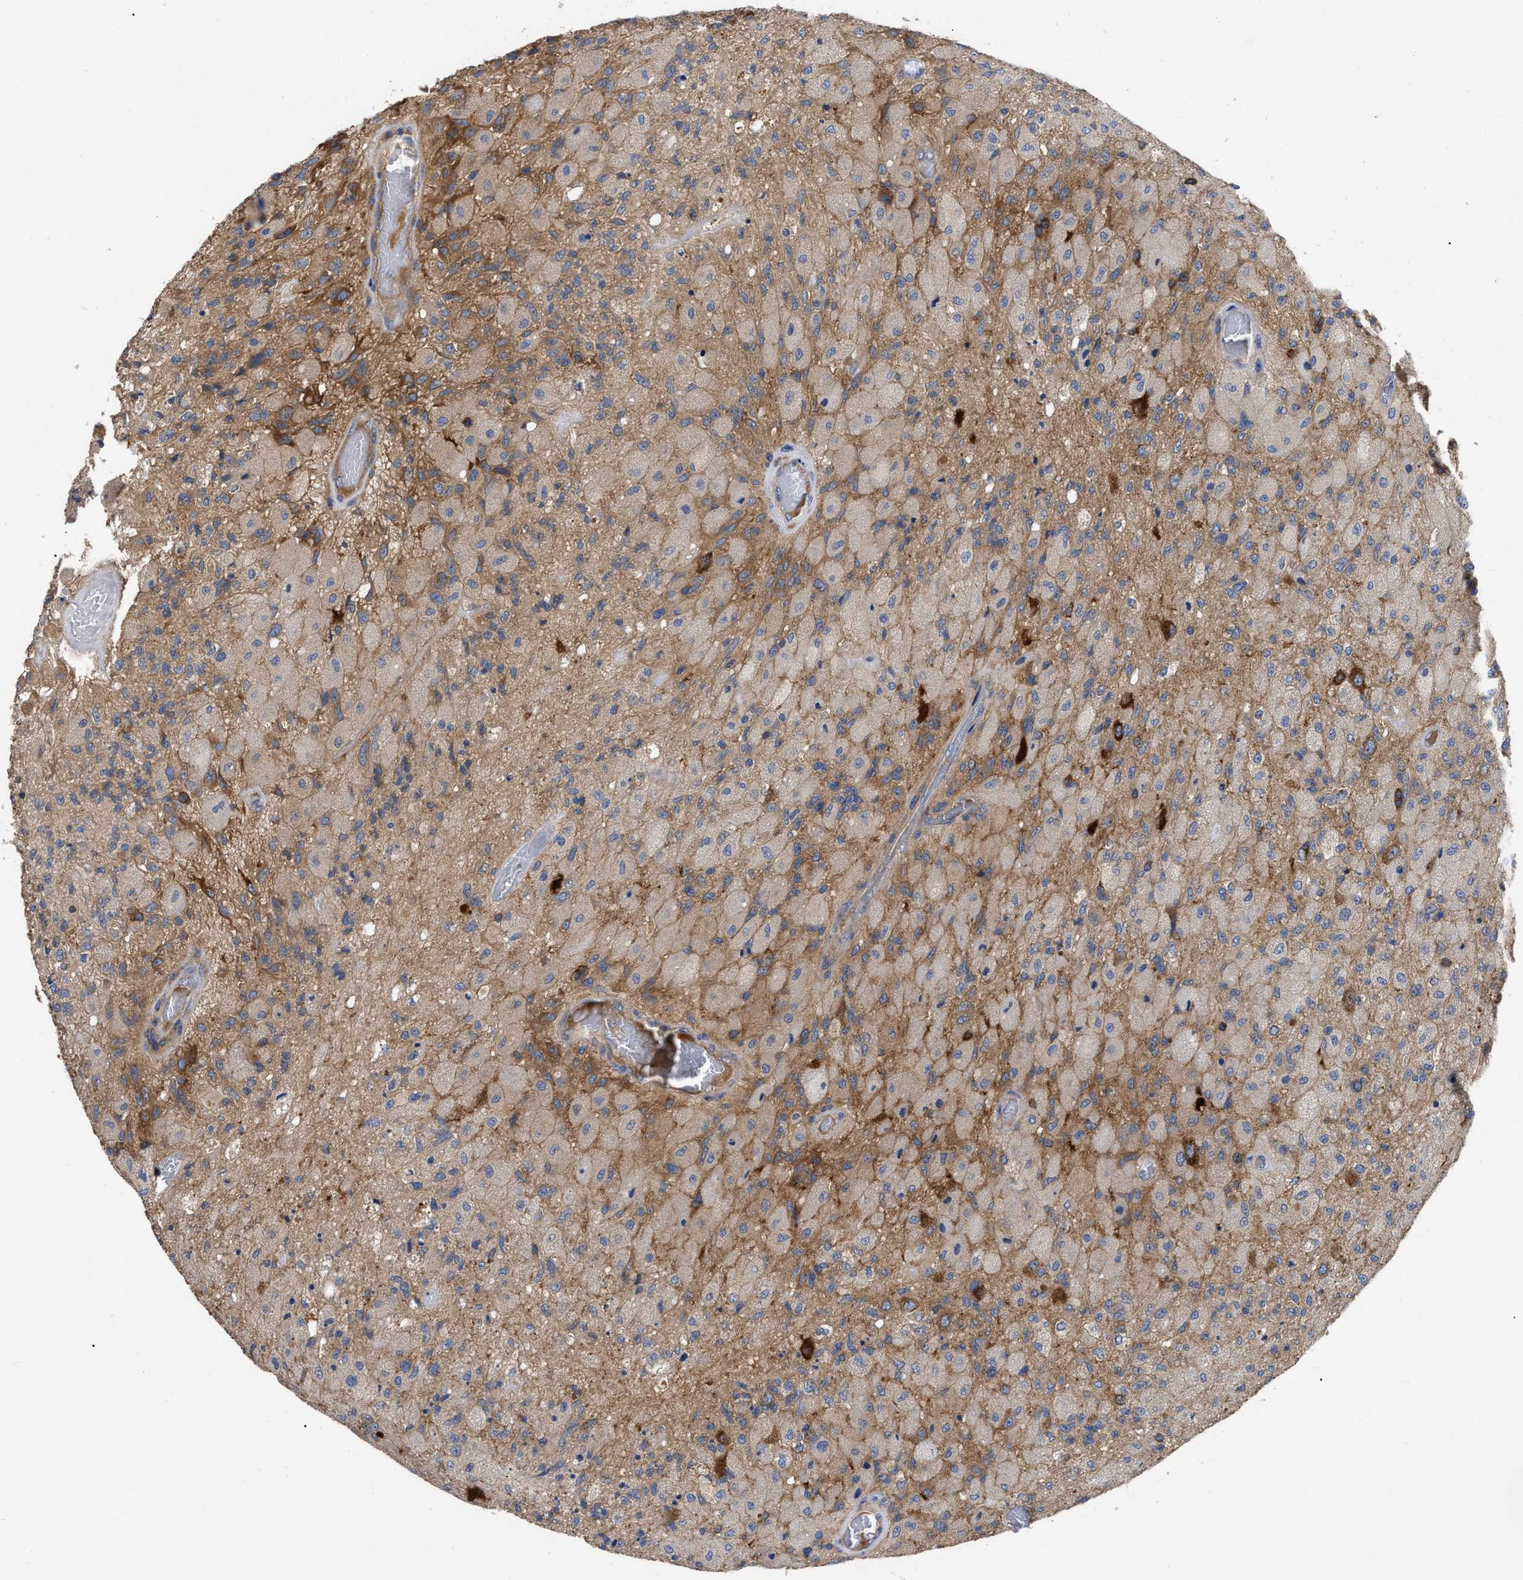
{"staining": {"intensity": "weak", "quantity": "<25%", "location": "cytoplasmic/membranous"}, "tissue": "glioma", "cell_type": "Tumor cells", "image_type": "cancer", "snomed": [{"axis": "morphology", "description": "Normal tissue, NOS"}, {"axis": "morphology", "description": "Glioma, malignant, High grade"}, {"axis": "topography", "description": "Cerebral cortex"}], "caption": "Immunohistochemical staining of human glioma reveals no significant expression in tumor cells.", "gene": "RAP1GDS1", "patient": {"sex": "male", "age": 77}}